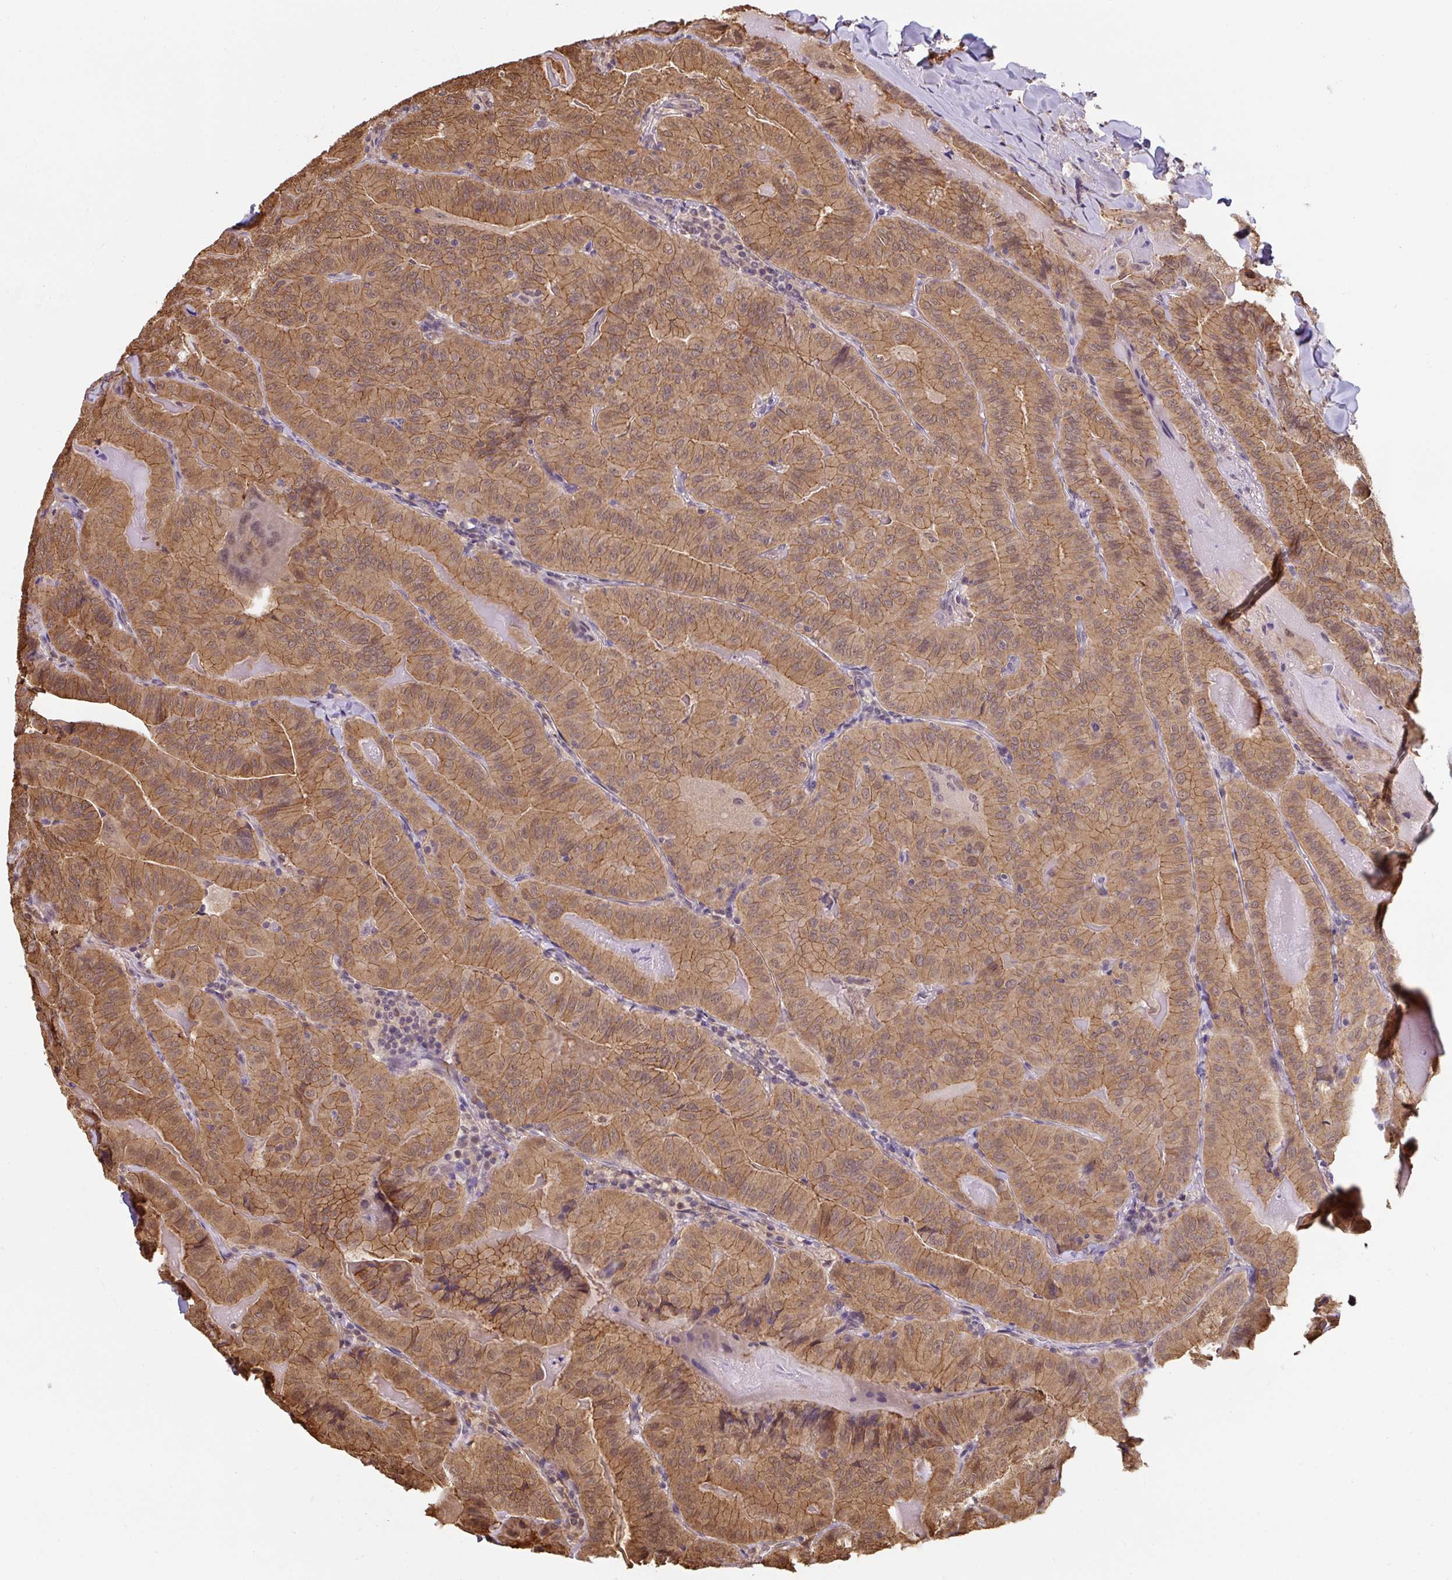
{"staining": {"intensity": "moderate", "quantity": ">75%", "location": "cytoplasmic/membranous"}, "tissue": "thyroid cancer", "cell_type": "Tumor cells", "image_type": "cancer", "snomed": [{"axis": "morphology", "description": "Papillary adenocarcinoma, NOS"}, {"axis": "topography", "description": "Thyroid gland"}], "caption": "Protein staining by immunohistochemistry (IHC) demonstrates moderate cytoplasmic/membranous expression in about >75% of tumor cells in thyroid papillary adenocarcinoma.", "gene": "ST13", "patient": {"sex": "female", "age": 68}}